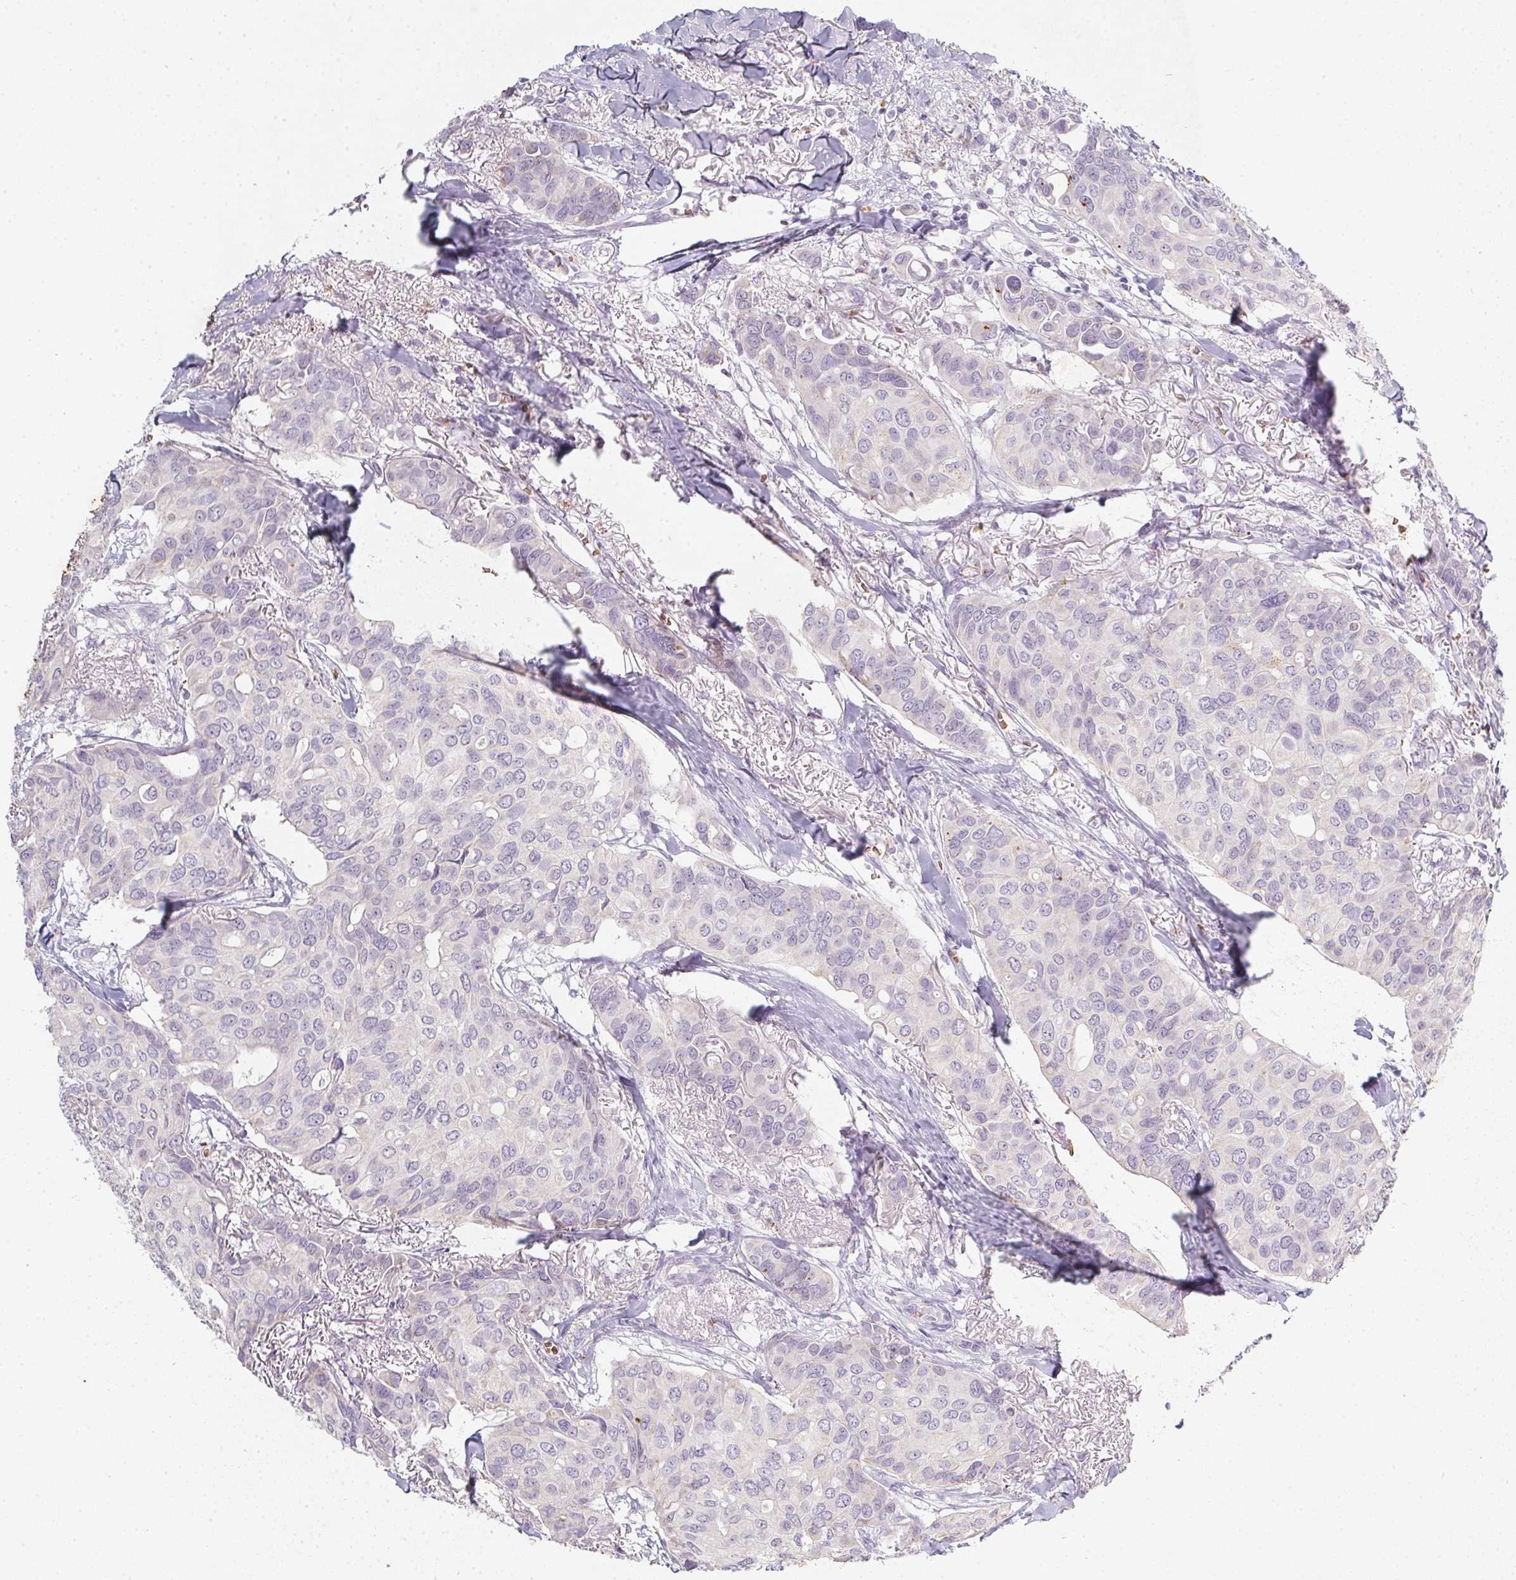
{"staining": {"intensity": "negative", "quantity": "none", "location": "none"}, "tissue": "breast cancer", "cell_type": "Tumor cells", "image_type": "cancer", "snomed": [{"axis": "morphology", "description": "Duct carcinoma"}, {"axis": "topography", "description": "Breast"}], "caption": "Tumor cells are negative for brown protein staining in breast cancer (invasive ductal carcinoma). (DAB (3,3'-diaminobenzidine) immunohistochemistry (IHC), high magnification).", "gene": "DCD", "patient": {"sex": "female", "age": 54}}